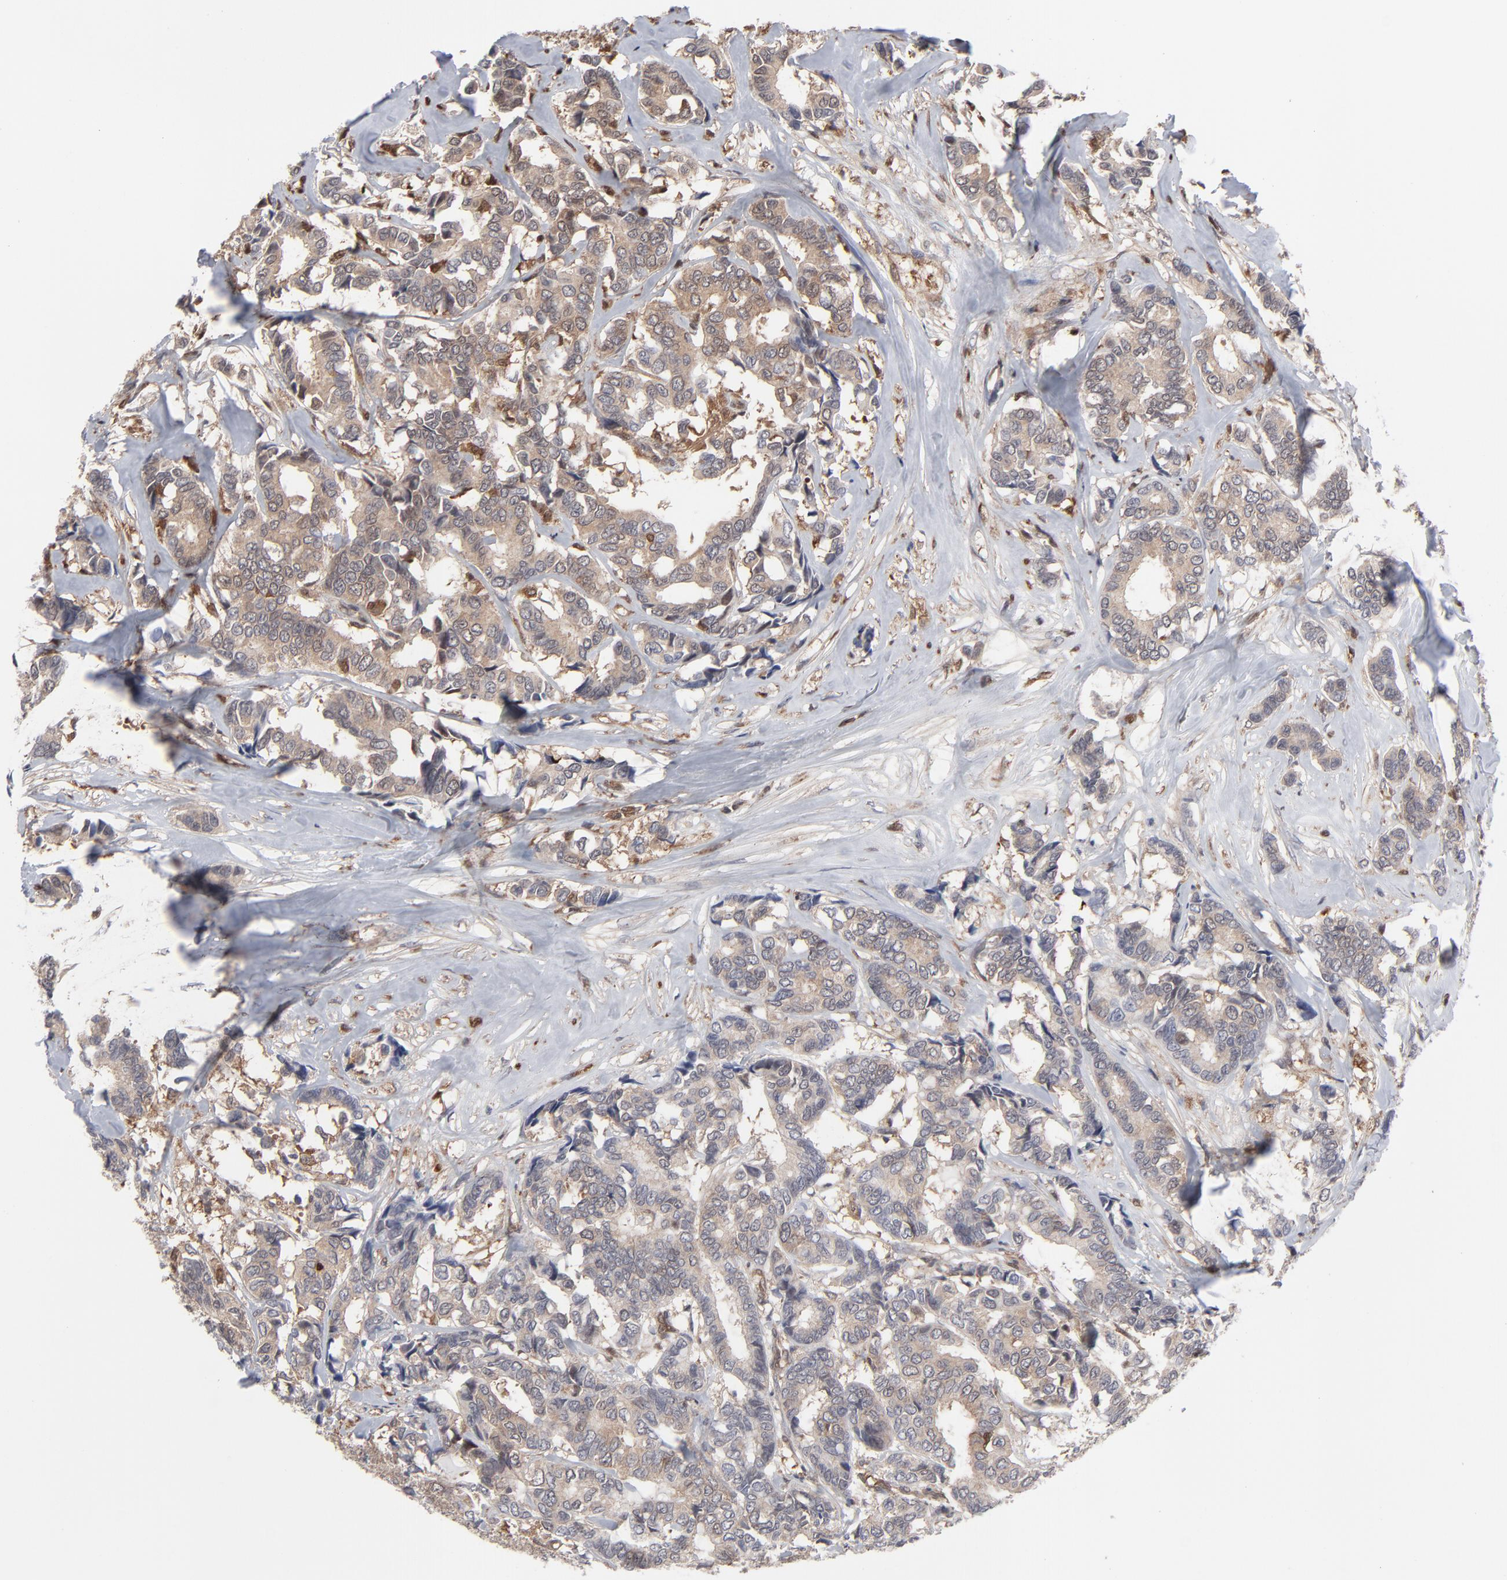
{"staining": {"intensity": "moderate", "quantity": ">75%", "location": "cytoplasmic/membranous"}, "tissue": "breast cancer", "cell_type": "Tumor cells", "image_type": "cancer", "snomed": [{"axis": "morphology", "description": "Duct carcinoma"}, {"axis": "topography", "description": "Breast"}], "caption": "Breast infiltrating ductal carcinoma was stained to show a protein in brown. There is medium levels of moderate cytoplasmic/membranous expression in approximately >75% of tumor cells.", "gene": "MAP2K1", "patient": {"sex": "female", "age": 87}}